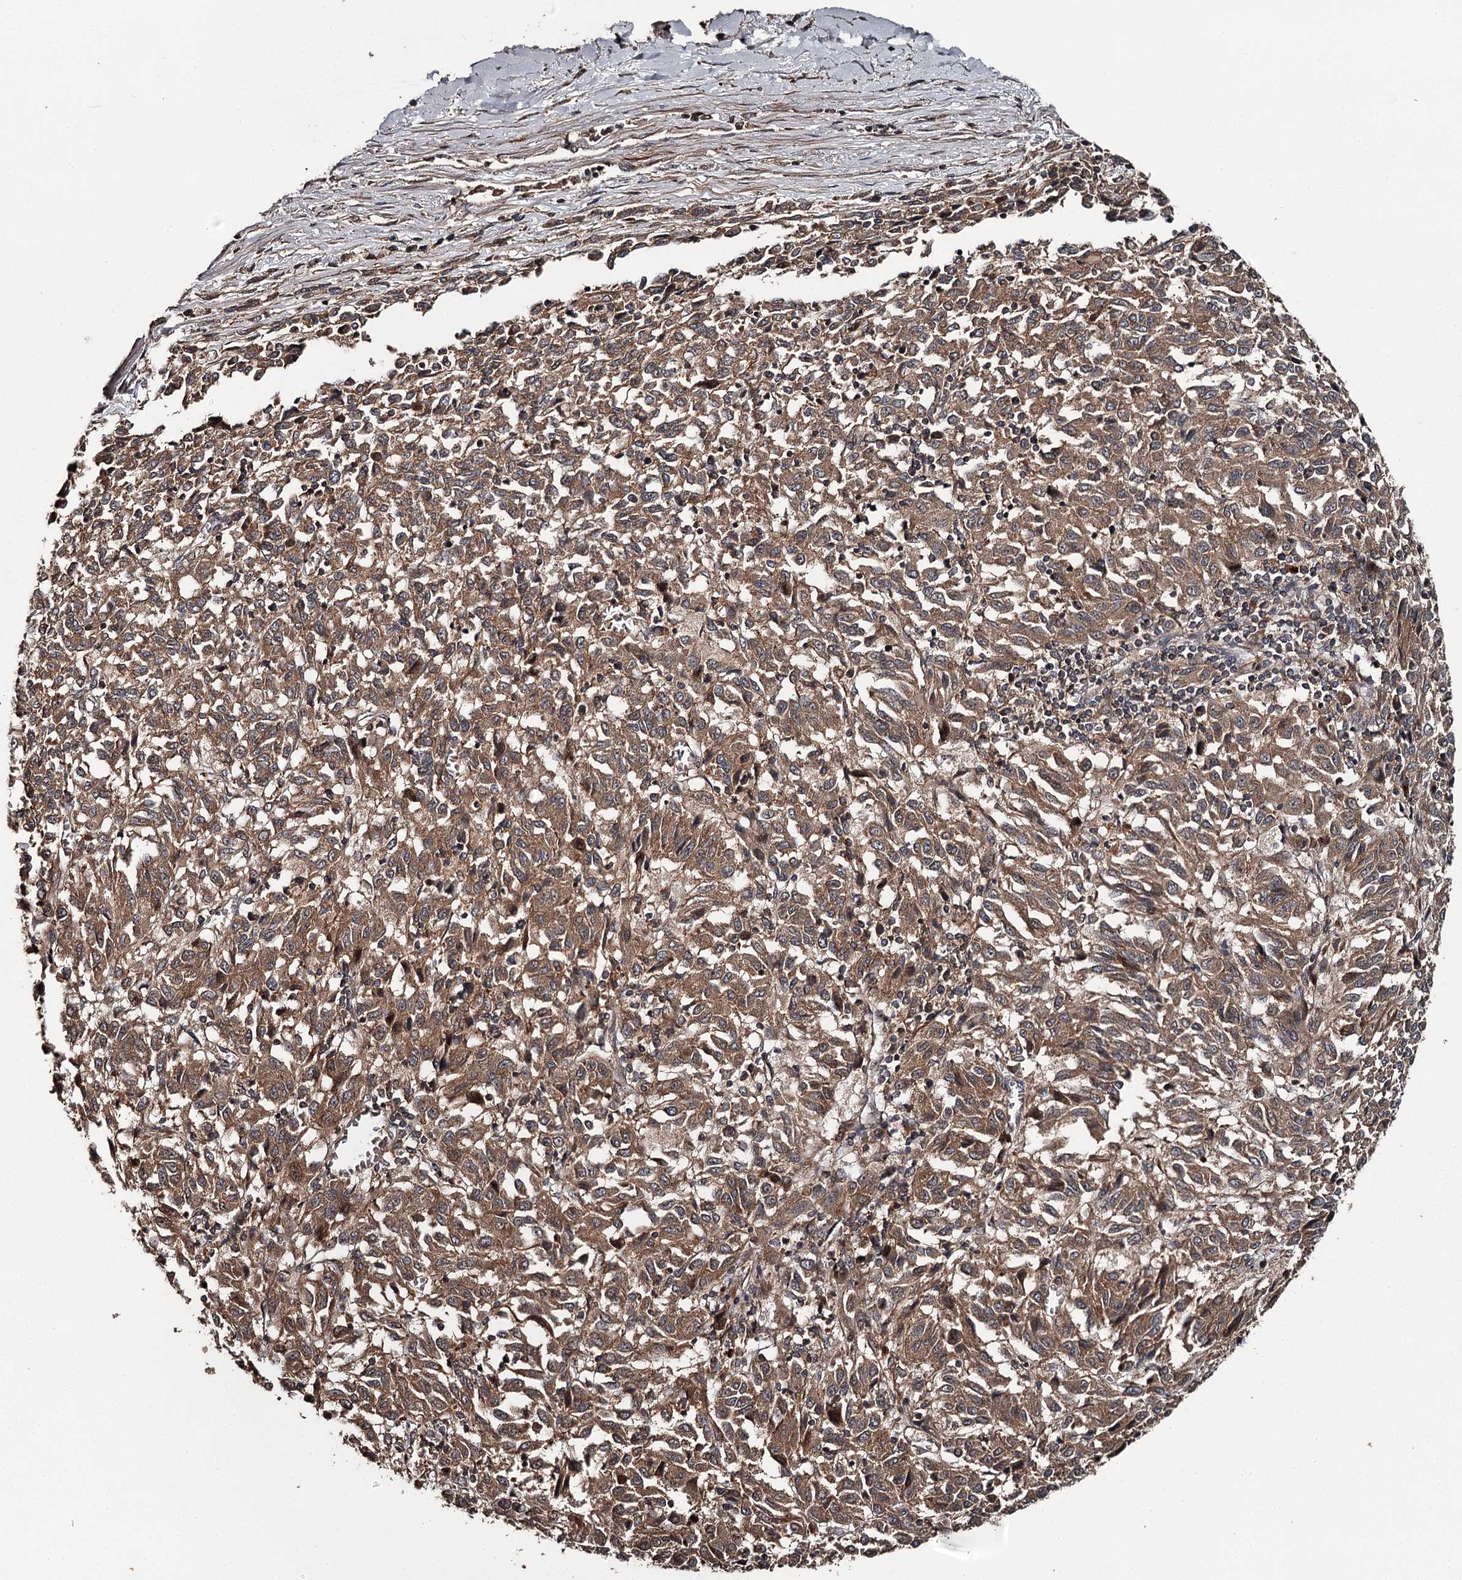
{"staining": {"intensity": "moderate", "quantity": ">75%", "location": "cytoplasmic/membranous"}, "tissue": "melanoma", "cell_type": "Tumor cells", "image_type": "cancer", "snomed": [{"axis": "morphology", "description": "Malignant melanoma, Metastatic site"}, {"axis": "topography", "description": "Lung"}], "caption": "Human melanoma stained with a brown dye displays moderate cytoplasmic/membranous positive staining in about >75% of tumor cells.", "gene": "RAB21", "patient": {"sex": "male", "age": 64}}